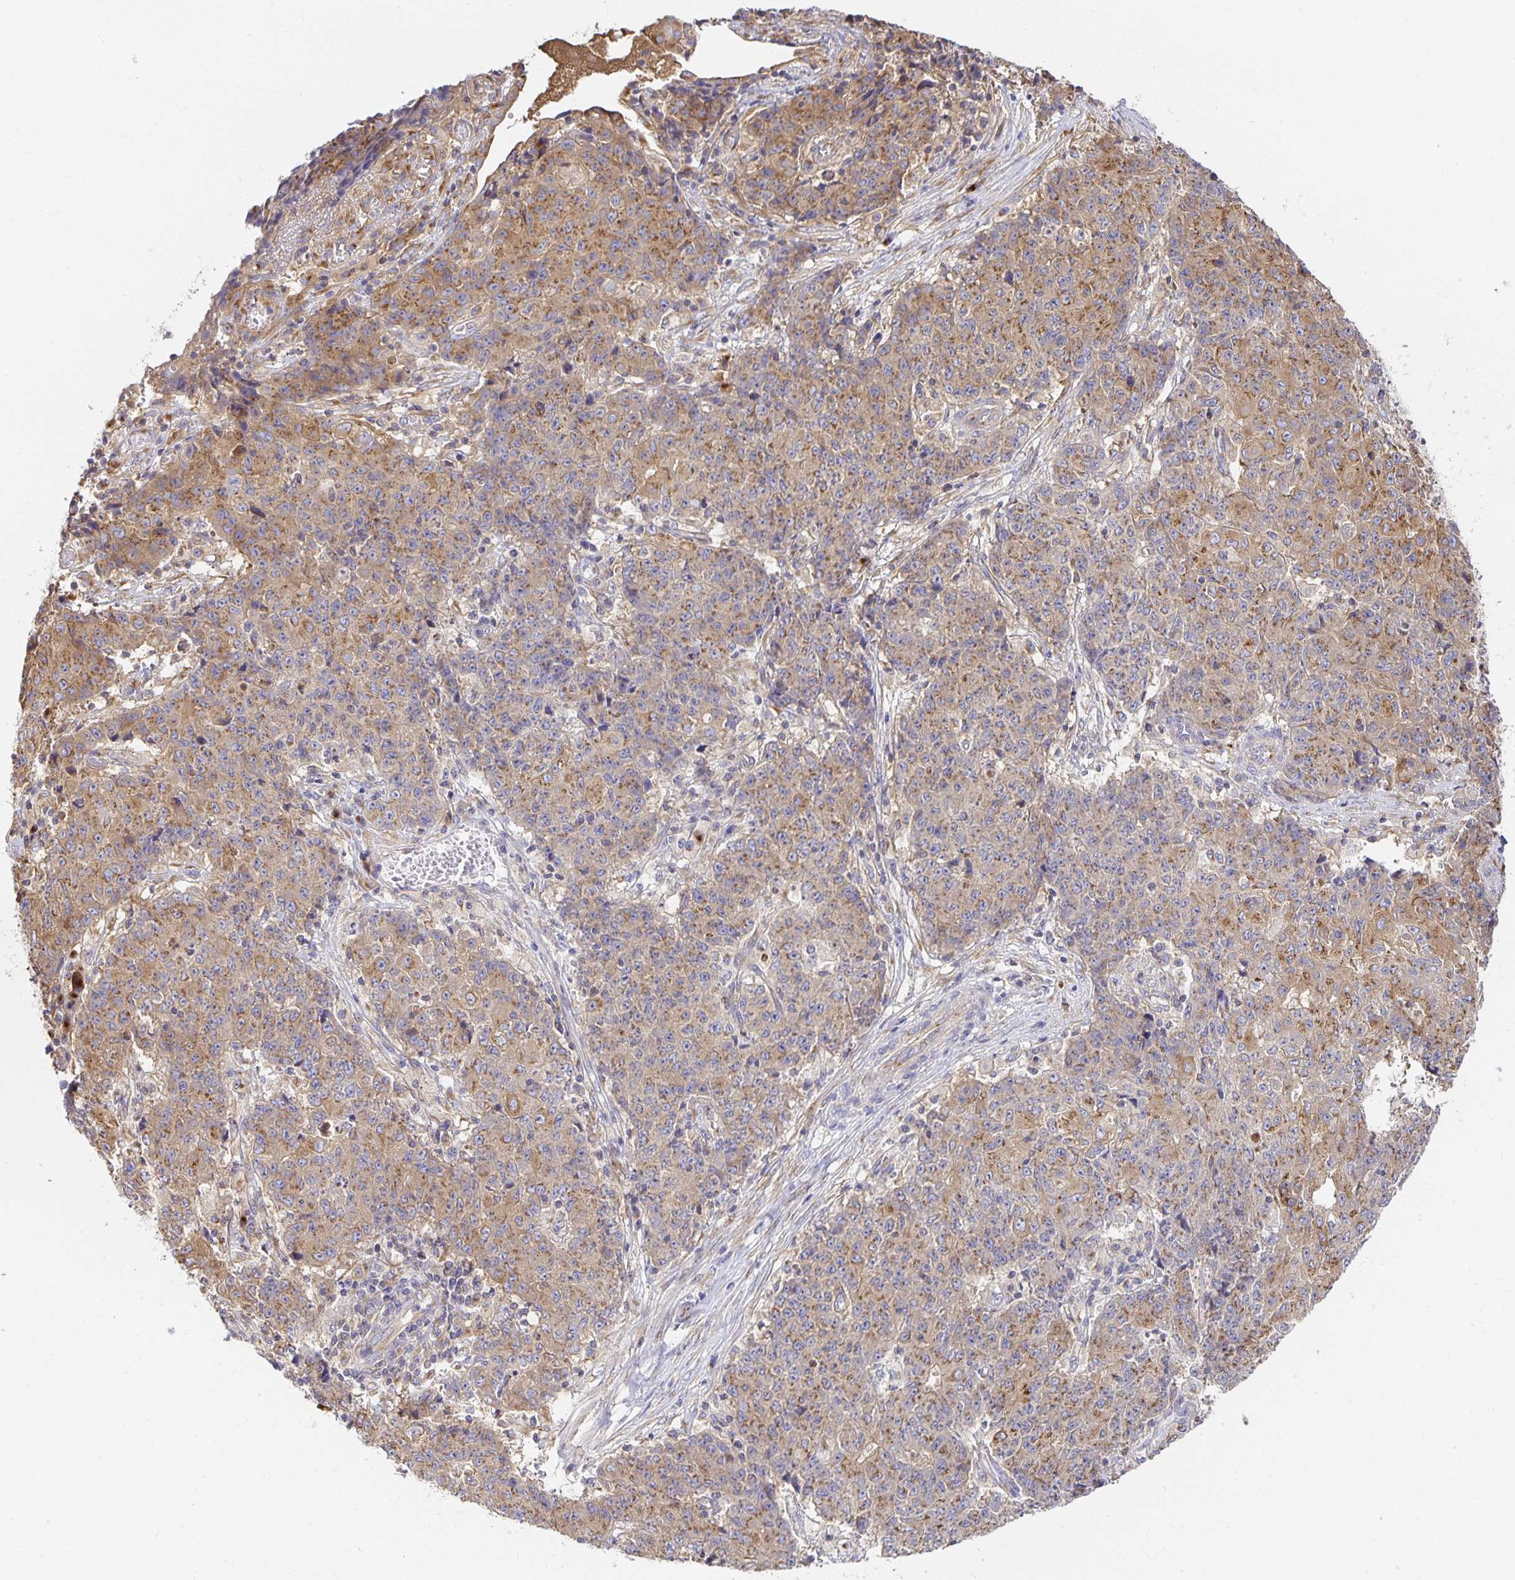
{"staining": {"intensity": "moderate", "quantity": ">75%", "location": "cytoplasmic/membranous"}, "tissue": "ovarian cancer", "cell_type": "Tumor cells", "image_type": "cancer", "snomed": [{"axis": "morphology", "description": "Carcinoma, endometroid"}, {"axis": "topography", "description": "Ovary"}], "caption": "Protein expression analysis of human ovarian endometroid carcinoma reveals moderate cytoplasmic/membranous expression in approximately >75% of tumor cells.", "gene": "USO1", "patient": {"sex": "female", "age": 42}}